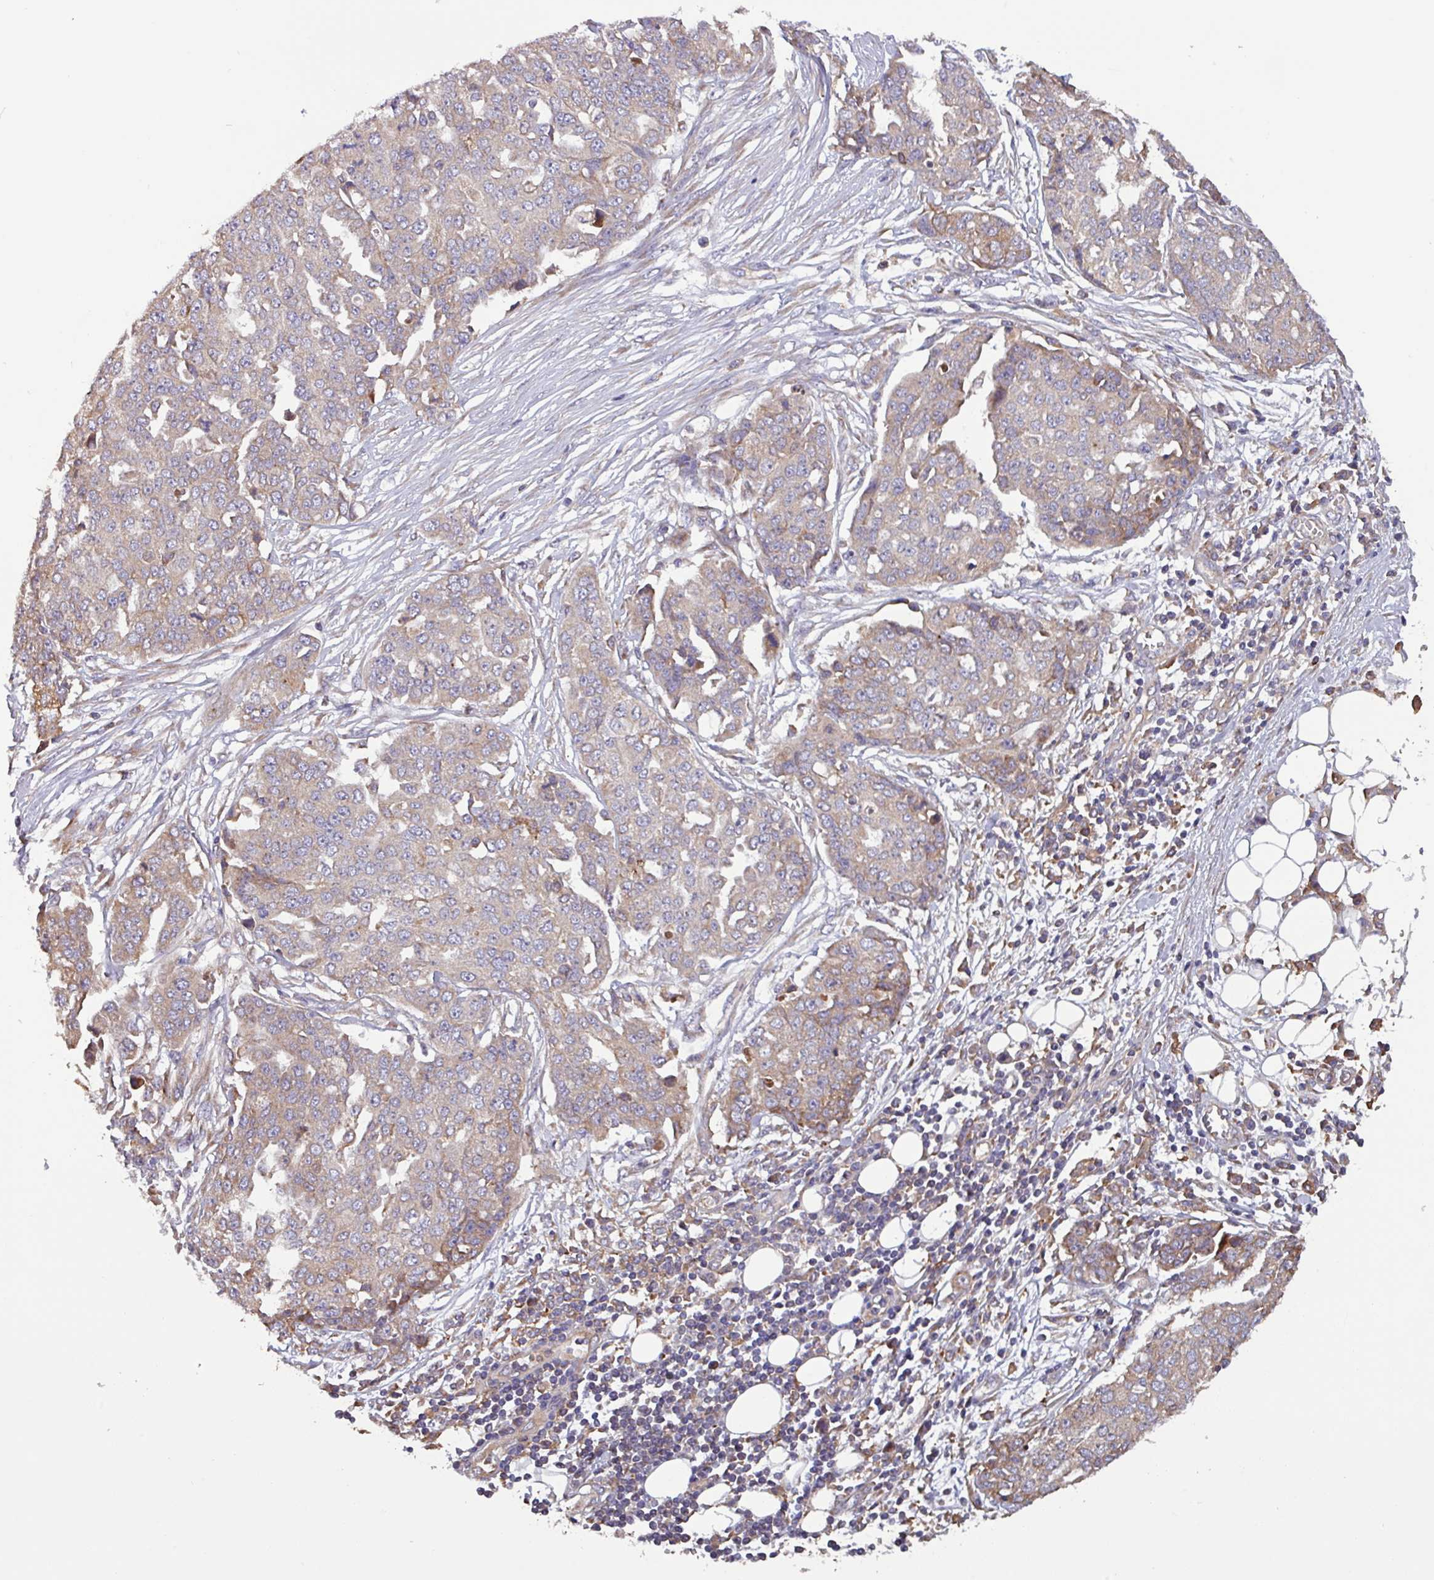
{"staining": {"intensity": "moderate", "quantity": "<25%", "location": "cytoplasmic/membranous"}, "tissue": "ovarian cancer", "cell_type": "Tumor cells", "image_type": "cancer", "snomed": [{"axis": "morphology", "description": "Cystadenocarcinoma, serous, NOS"}, {"axis": "topography", "description": "Soft tissue"}, {"axis": "topography", "description": "Ovary"}], "caption": "Ovarian serous cystadenocarcinoma stained with DAB (3,3'-diaminobenzidine) IHC shows low levels of moderate cytoplasmic/membranous positivity in about <25% of tumor cells. (DAB IHC, brown staining for protein, blue staining for nuclei).", "gene": "PTPRQ", "patient": {"sex": "female", "age": 57}}